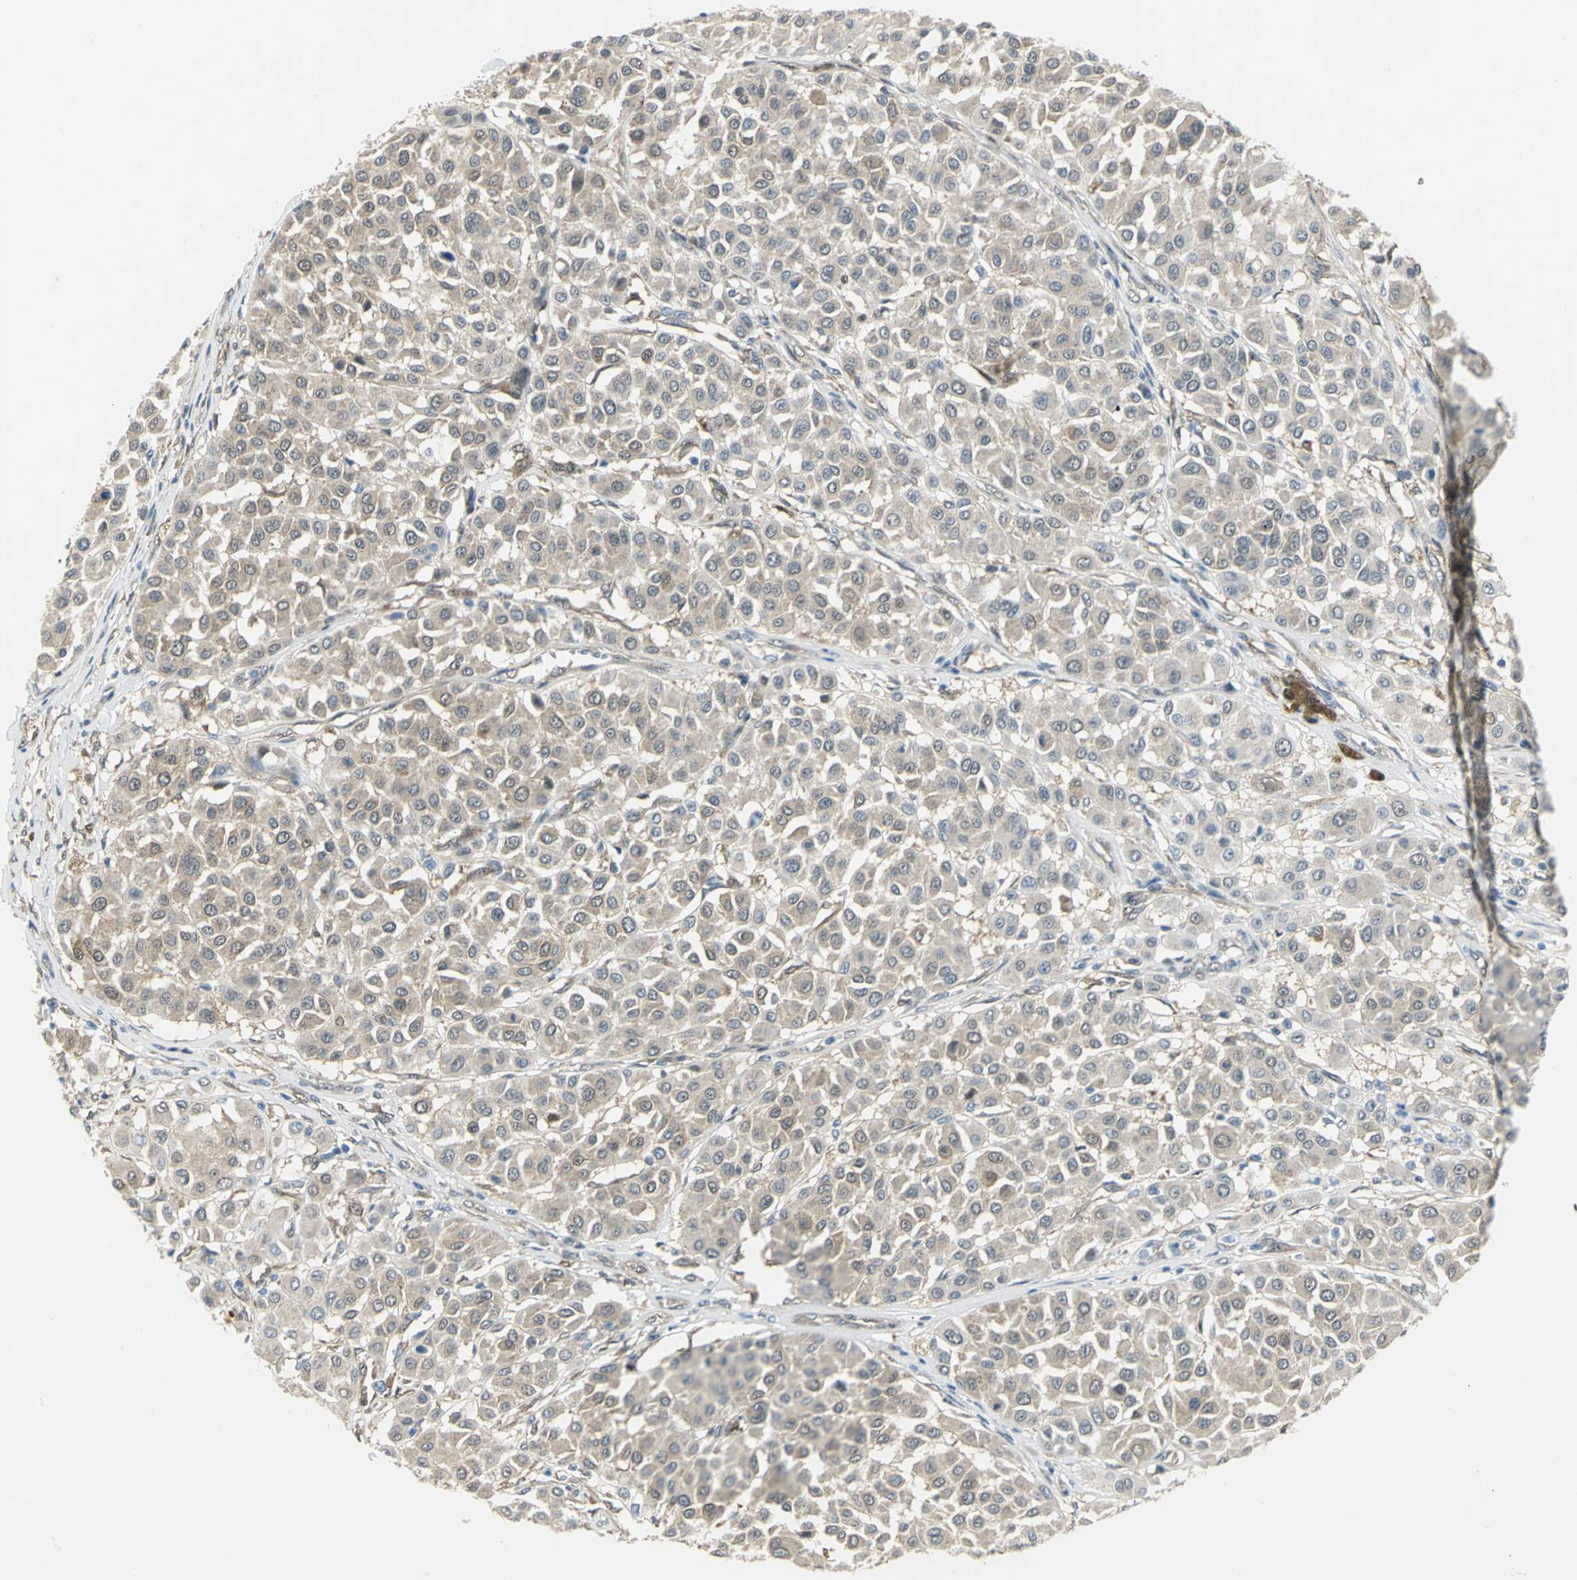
{"staining": {"intensity": "weak", "quantity": "25%-75%", "location": "cytoplasmic/membranous"}, "tissue": "melanoma", "cell_type": "Tumor cells", "image_type": "cancer", "snomed": [{"axis": "morphology", "description": "Malignant melanoma, Metastatic site"}, {"axis": "topography", "description": "Soft tissue"}], "caption": "Brown immunohistochemical staining in human malignant melanoma (metastatic site) exhibits weak cytoplasmic/membranous expression in approximately 25%-75% of tumor cells. (DAB IHC with brightfield microscopy, high magnification).", "gene": "PGM3", "patient": {"sex": "male", "age": 41}}